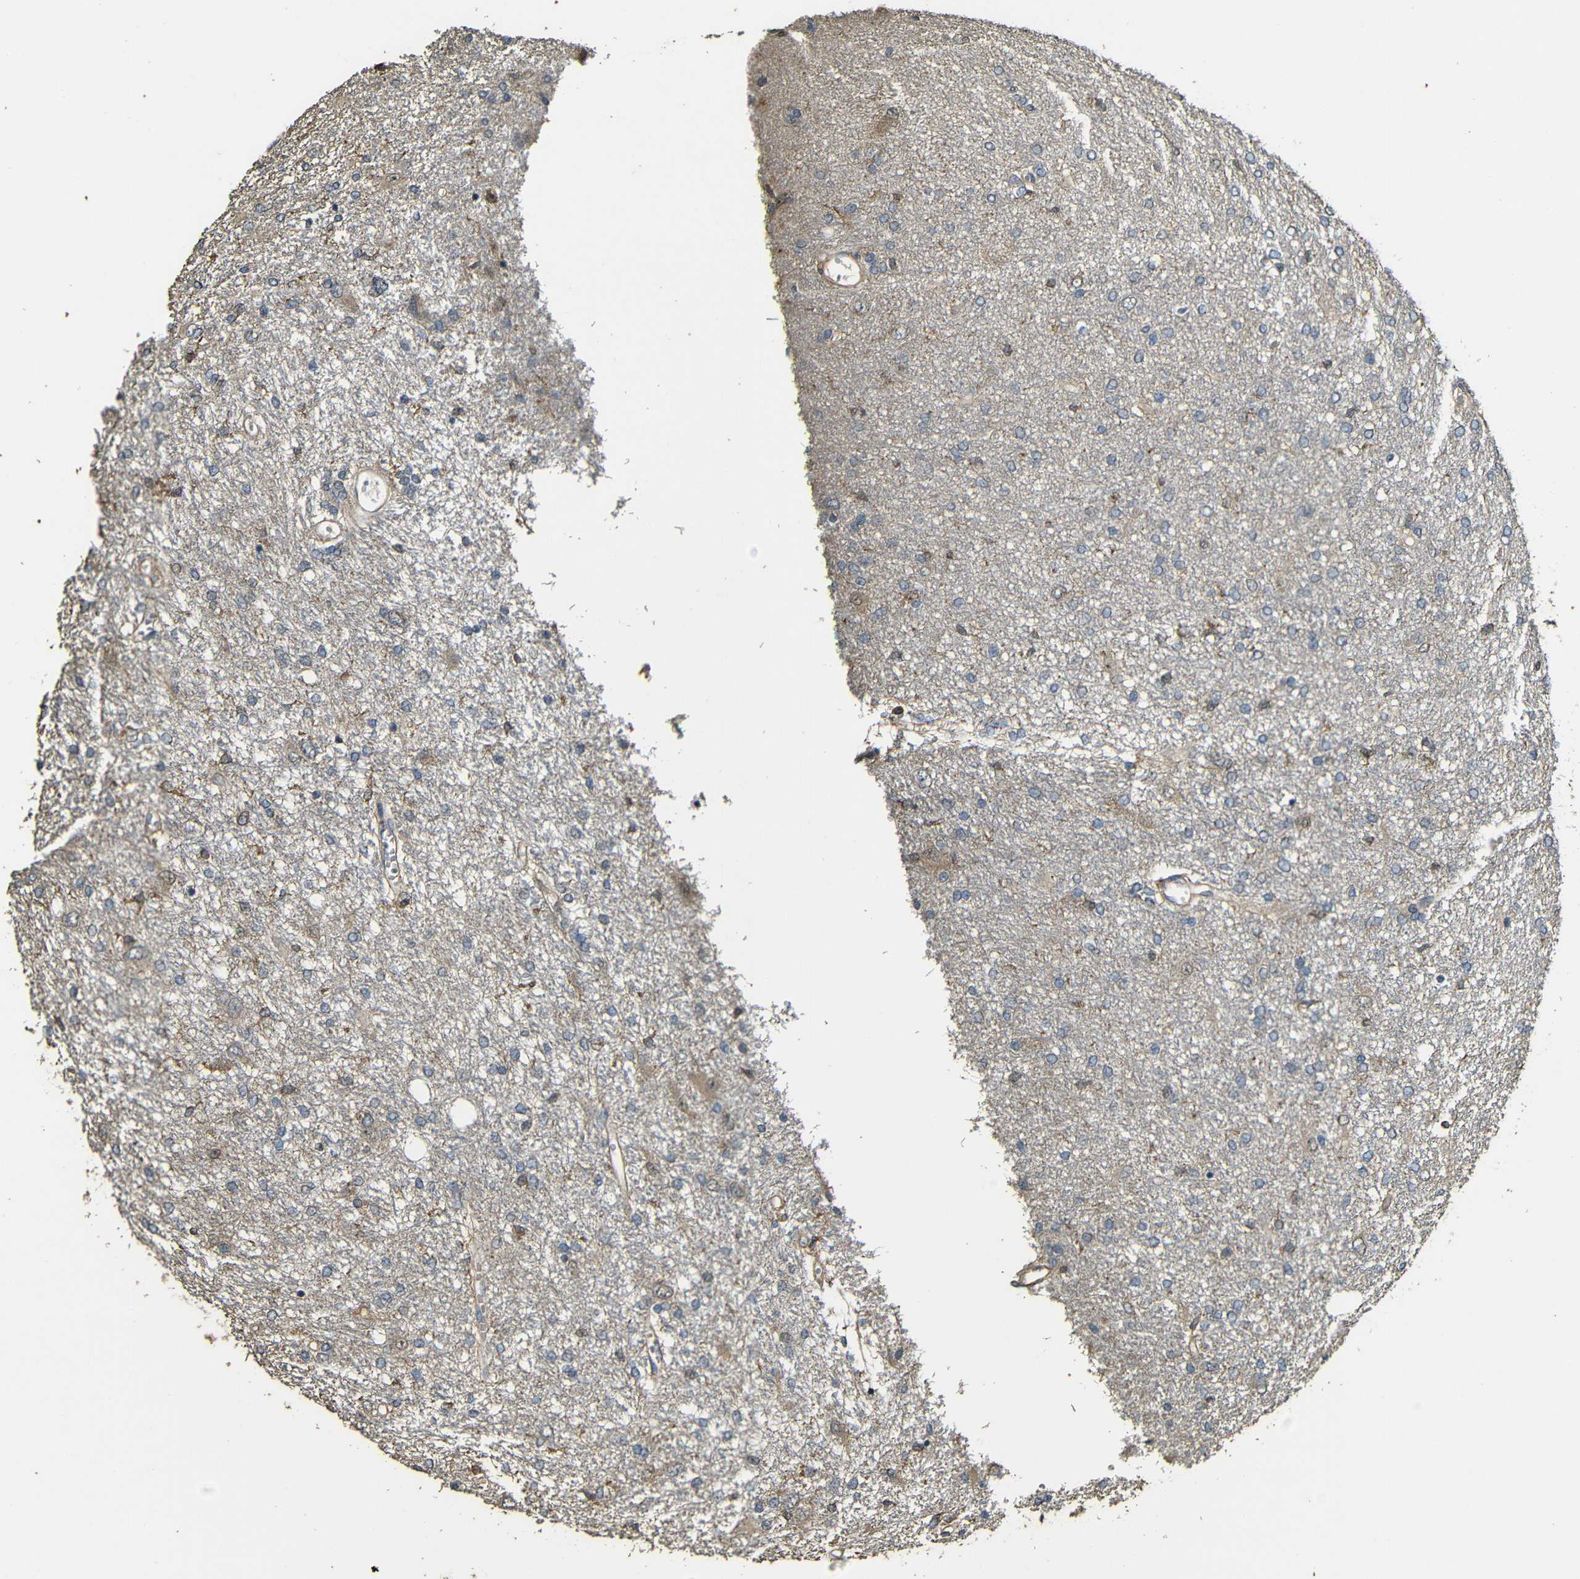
{"staining": {"intensity": "negative", "quantity": "none", "location": "none"}, "tissue": "glioma", "cell_type": "Tumor cells", "image_type": "cancer", "snomed": [{"axis": "morphology", "description": "Glioma, malignant, High grade"}, {"axis": "topography", "description": "Brain"}], "caption": "Human malignant glioma (high-grade) stained for a protein using IHC reveals no expression in tumor cells.", "gene": "CASP8", "patient": {"sex": "female", "age": 59}}